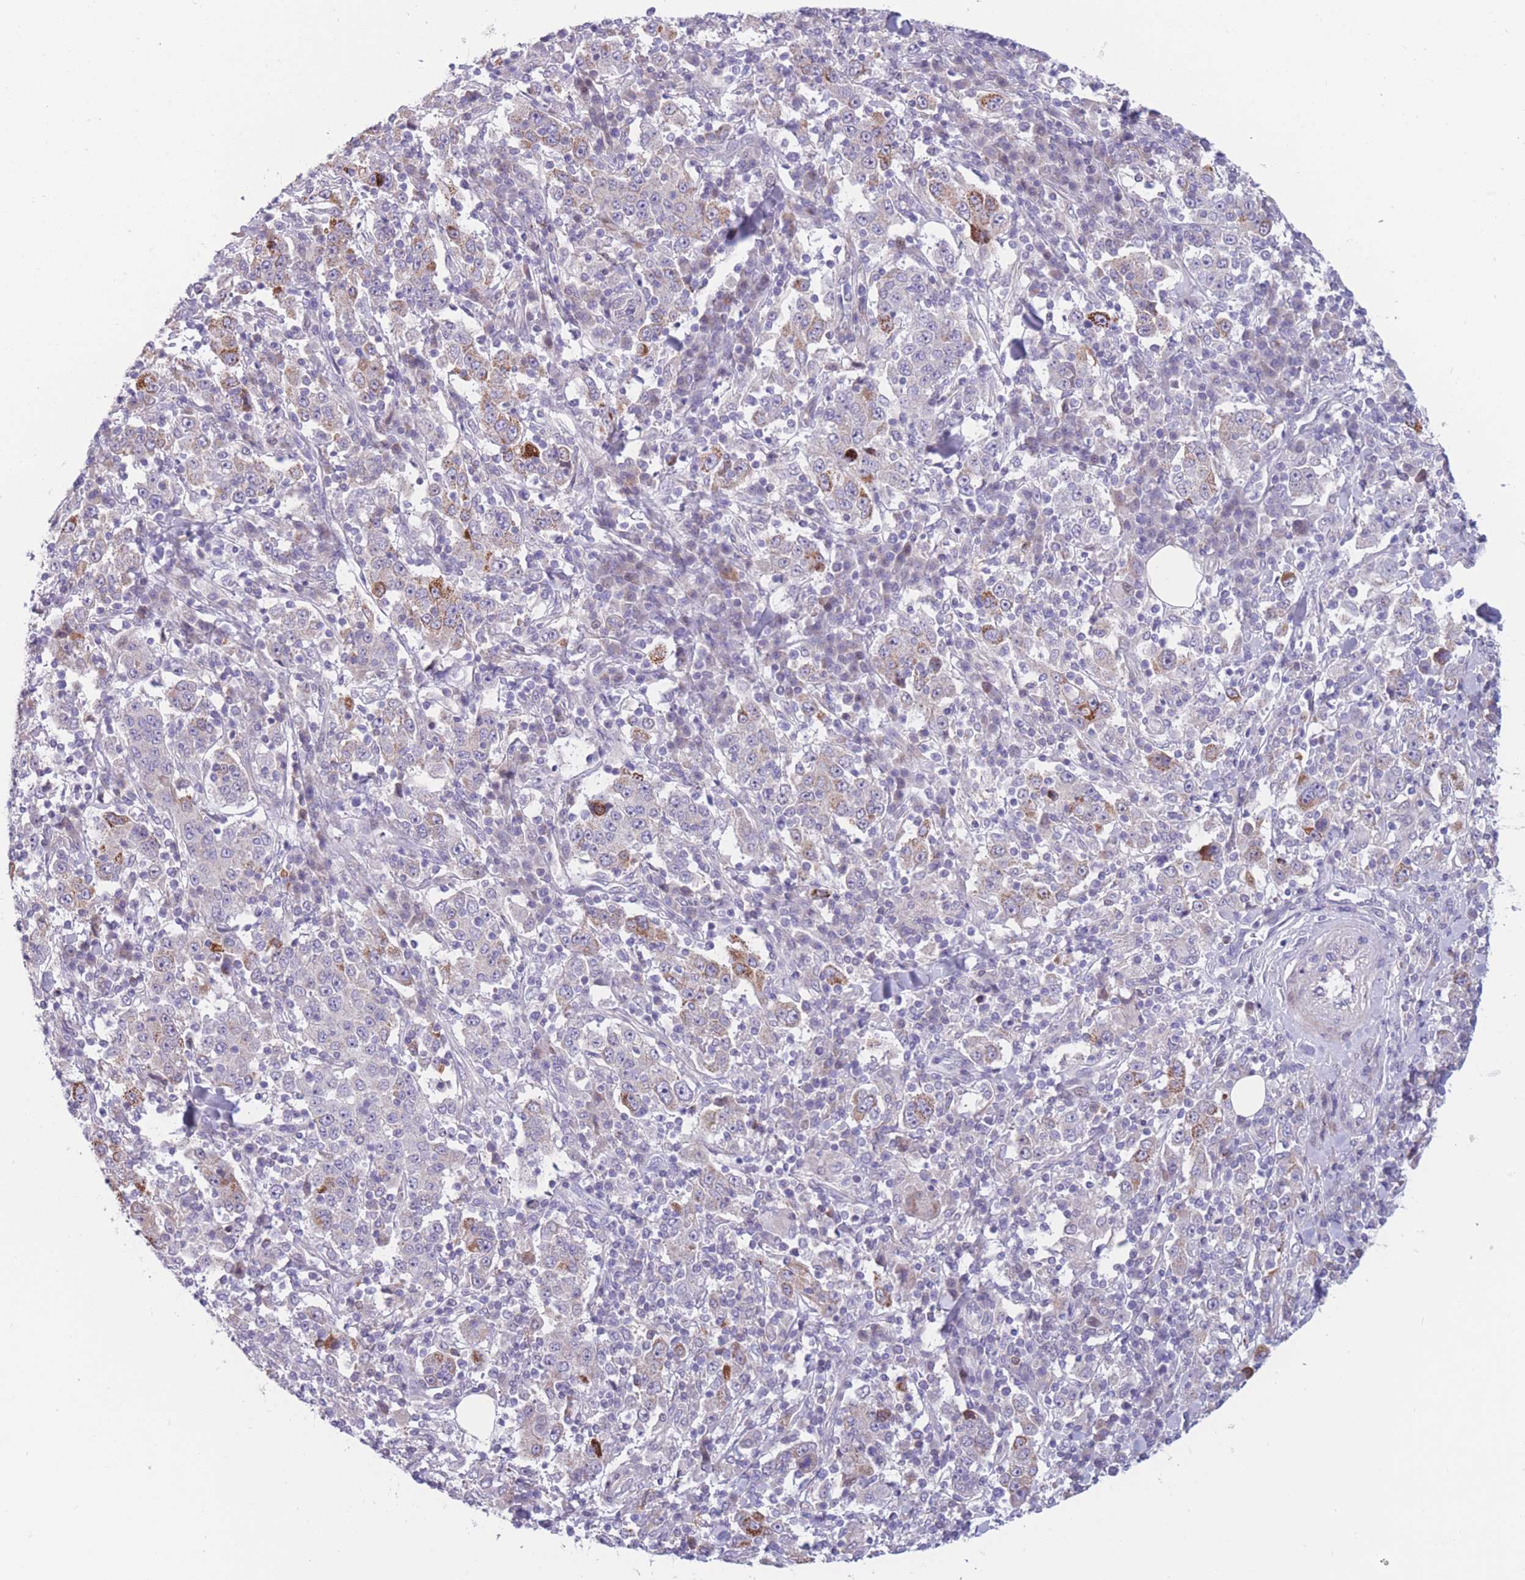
{"staining": {"intensity": "moderate", "quantity": "<25%", "location": "cytoplasmic/membranous"}, "tissue": "stomach cancer", "cell_type": "Tumor cells", "image_type": "cancer", "snomed": [{"axis": "morphology", "description": "Normal tissue, NOS"}, {"axis": "morphology", "description": "Adenocarcinoma, NOS"}, {"axis": "topography", "description": "Stomach, upper"}, {"axis": "topography", "description": "Stomach"}], "caption": "Tumor cells show low levels of moderate cytoplasmic/membranous staining in approximately <25% of cells in human stomach adenocarcinoma.", "gene": "PDE4A", "patient": {"sex": "male", "age": 59}}